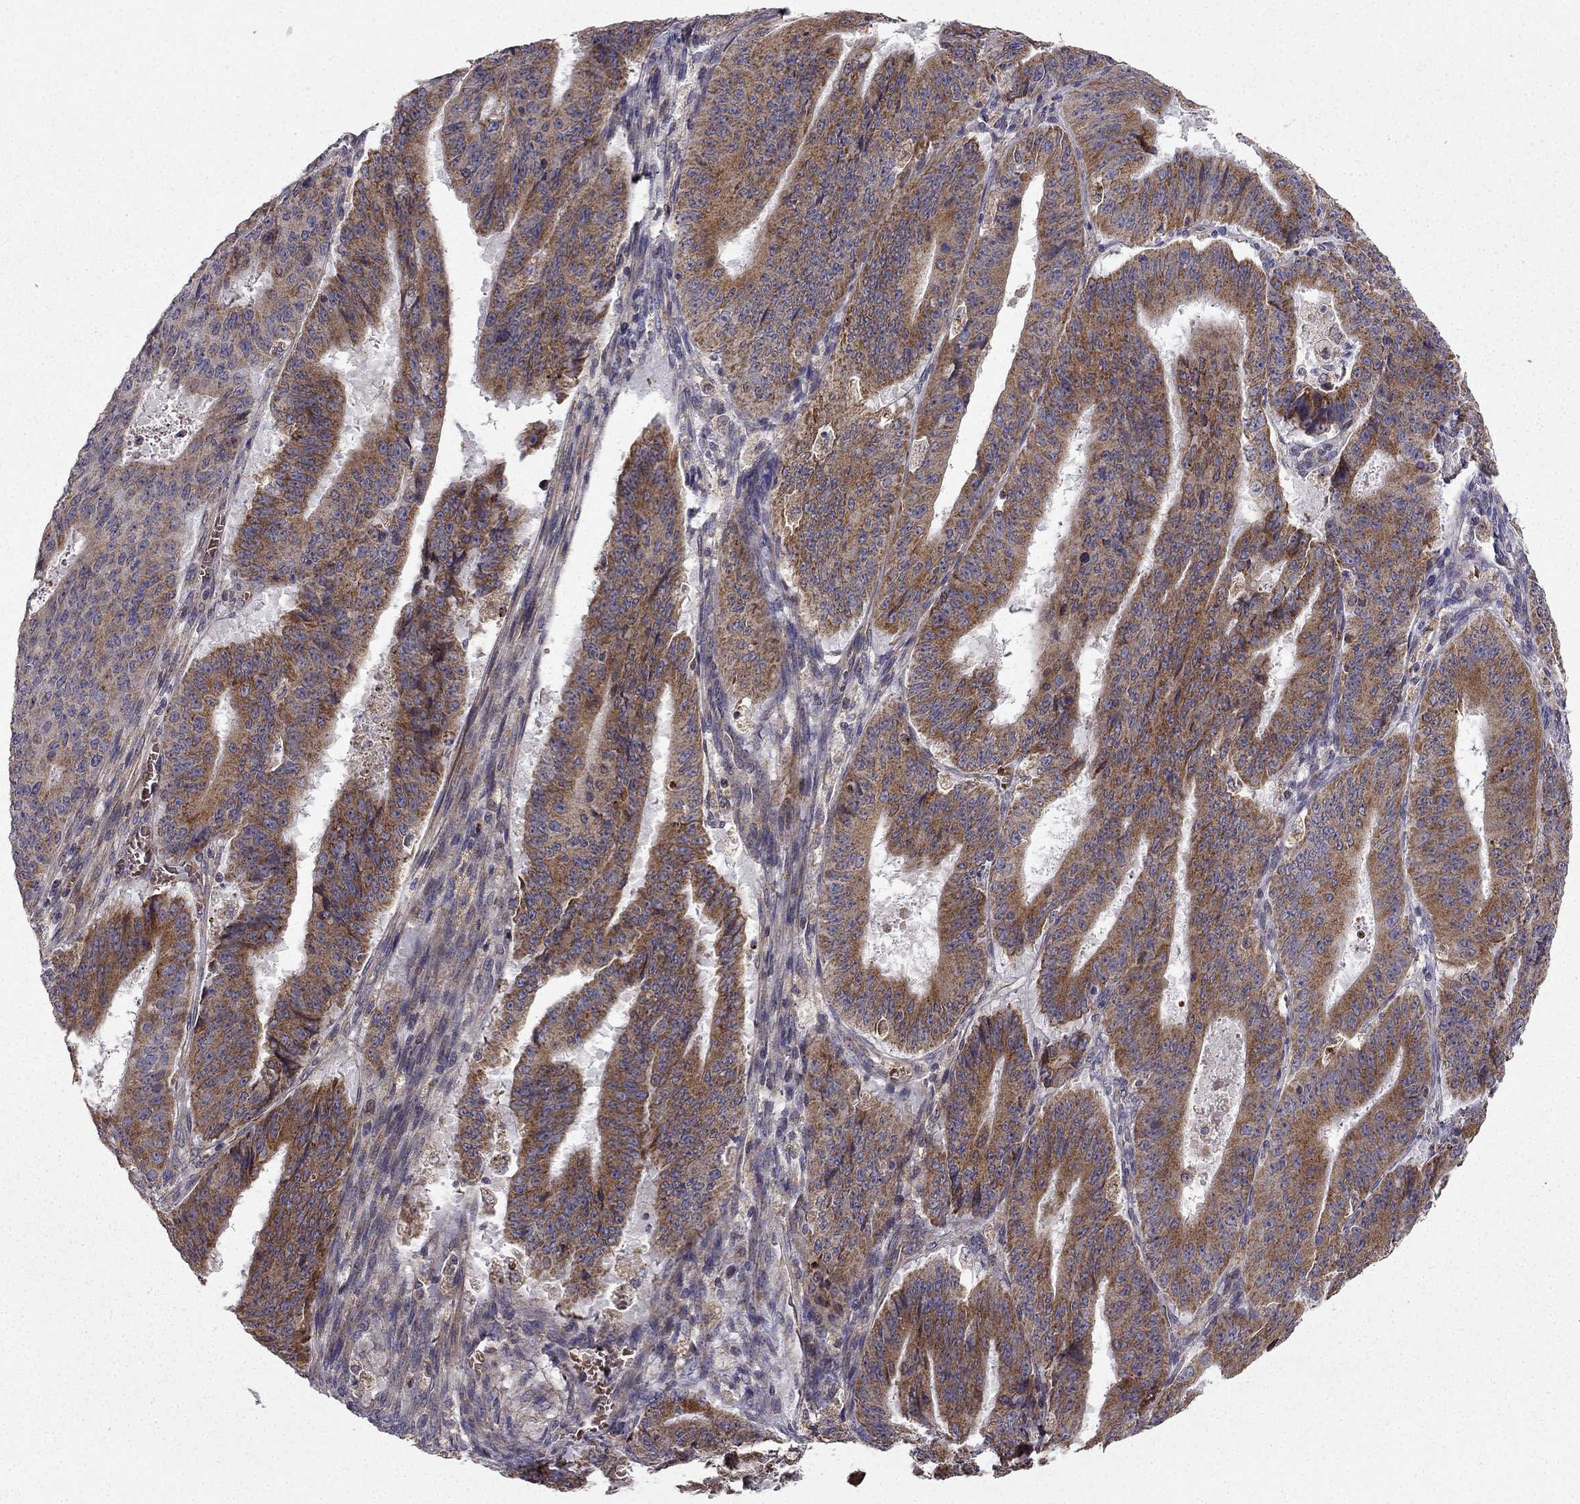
{"staining": {"intensity": "strong", "quantity": "25%-75%", "location": "cytoplasmic/membranous"}, "tissue": "ovarian cancer", "cell_type": "Tumor cells", "image_type": "cancer", "snomed": [{"axis": "morphology", "description": "Carcinoma, endometroid"}, {"axis": "topography", "description": "Ovary"}], "caption": "High-power microscopy captured an IHC histopathology image of ovarian endometroid carcinoma, revealing strong cytoplasmic/membranous positivity in about 25%-75% of tumor cells.", "gene": "B4GALT7", "patient": {"sex": "female", "age": 42}}